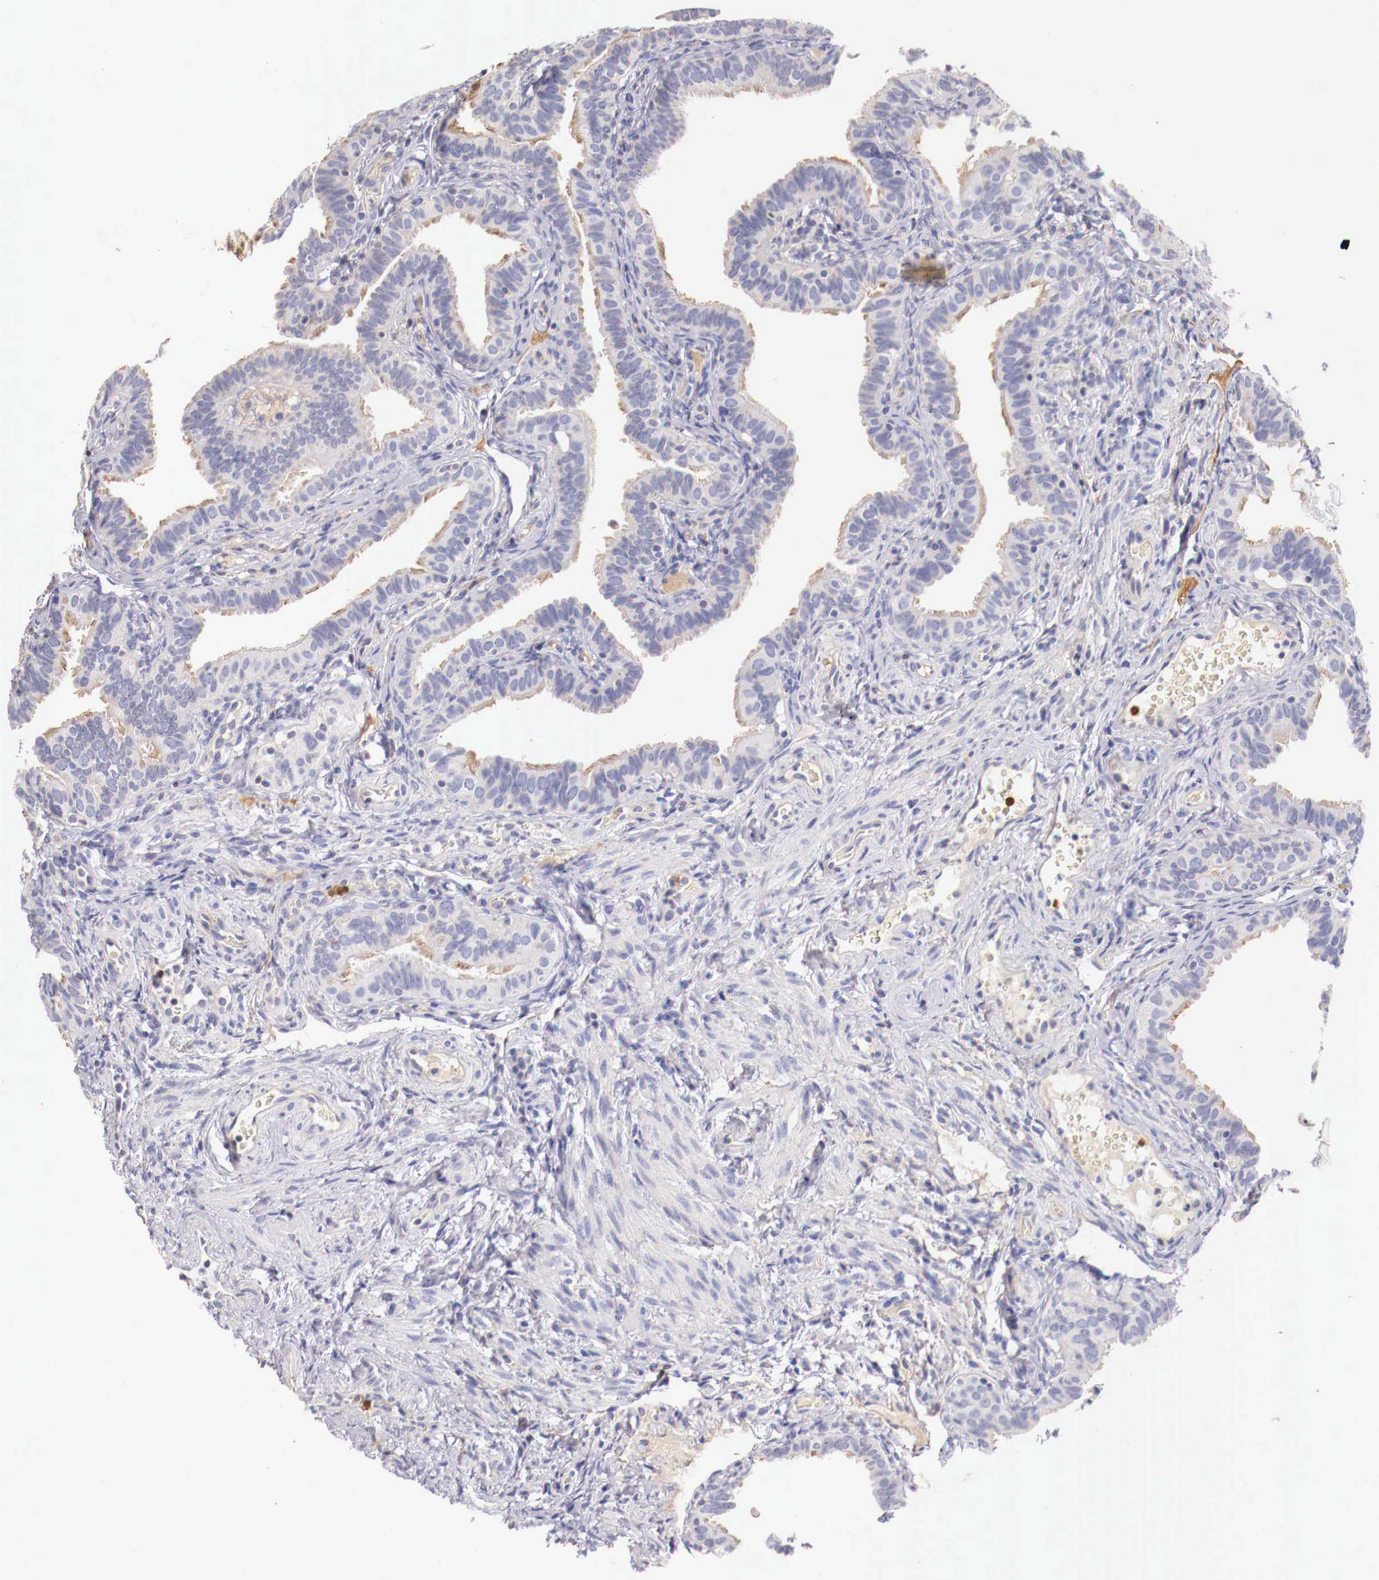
{"staining": {"intensity": "weak", "quantity": "25%-75%", "location": "cytoplasmic/membranous"}, "tissue": "fallopian tube", "cell_type": "Glandular cells", "image_type": "normal", "snomed": [{"axis": "morphology", "description": "Normal tissue, NOS"}, {"axis": "topography", "description": "Fallopian tube"}], "caption": "Immunohistochemistry (IHC) histopathology image of normal human fallopian tube stained for a protein (brown), which demonstrates low levels of weak cytoplasmic/membranous expression in approximately 25%-75% of glandular cells.", "gene": "PITPNA", "patient": {"sex": "female", "age": 38}}